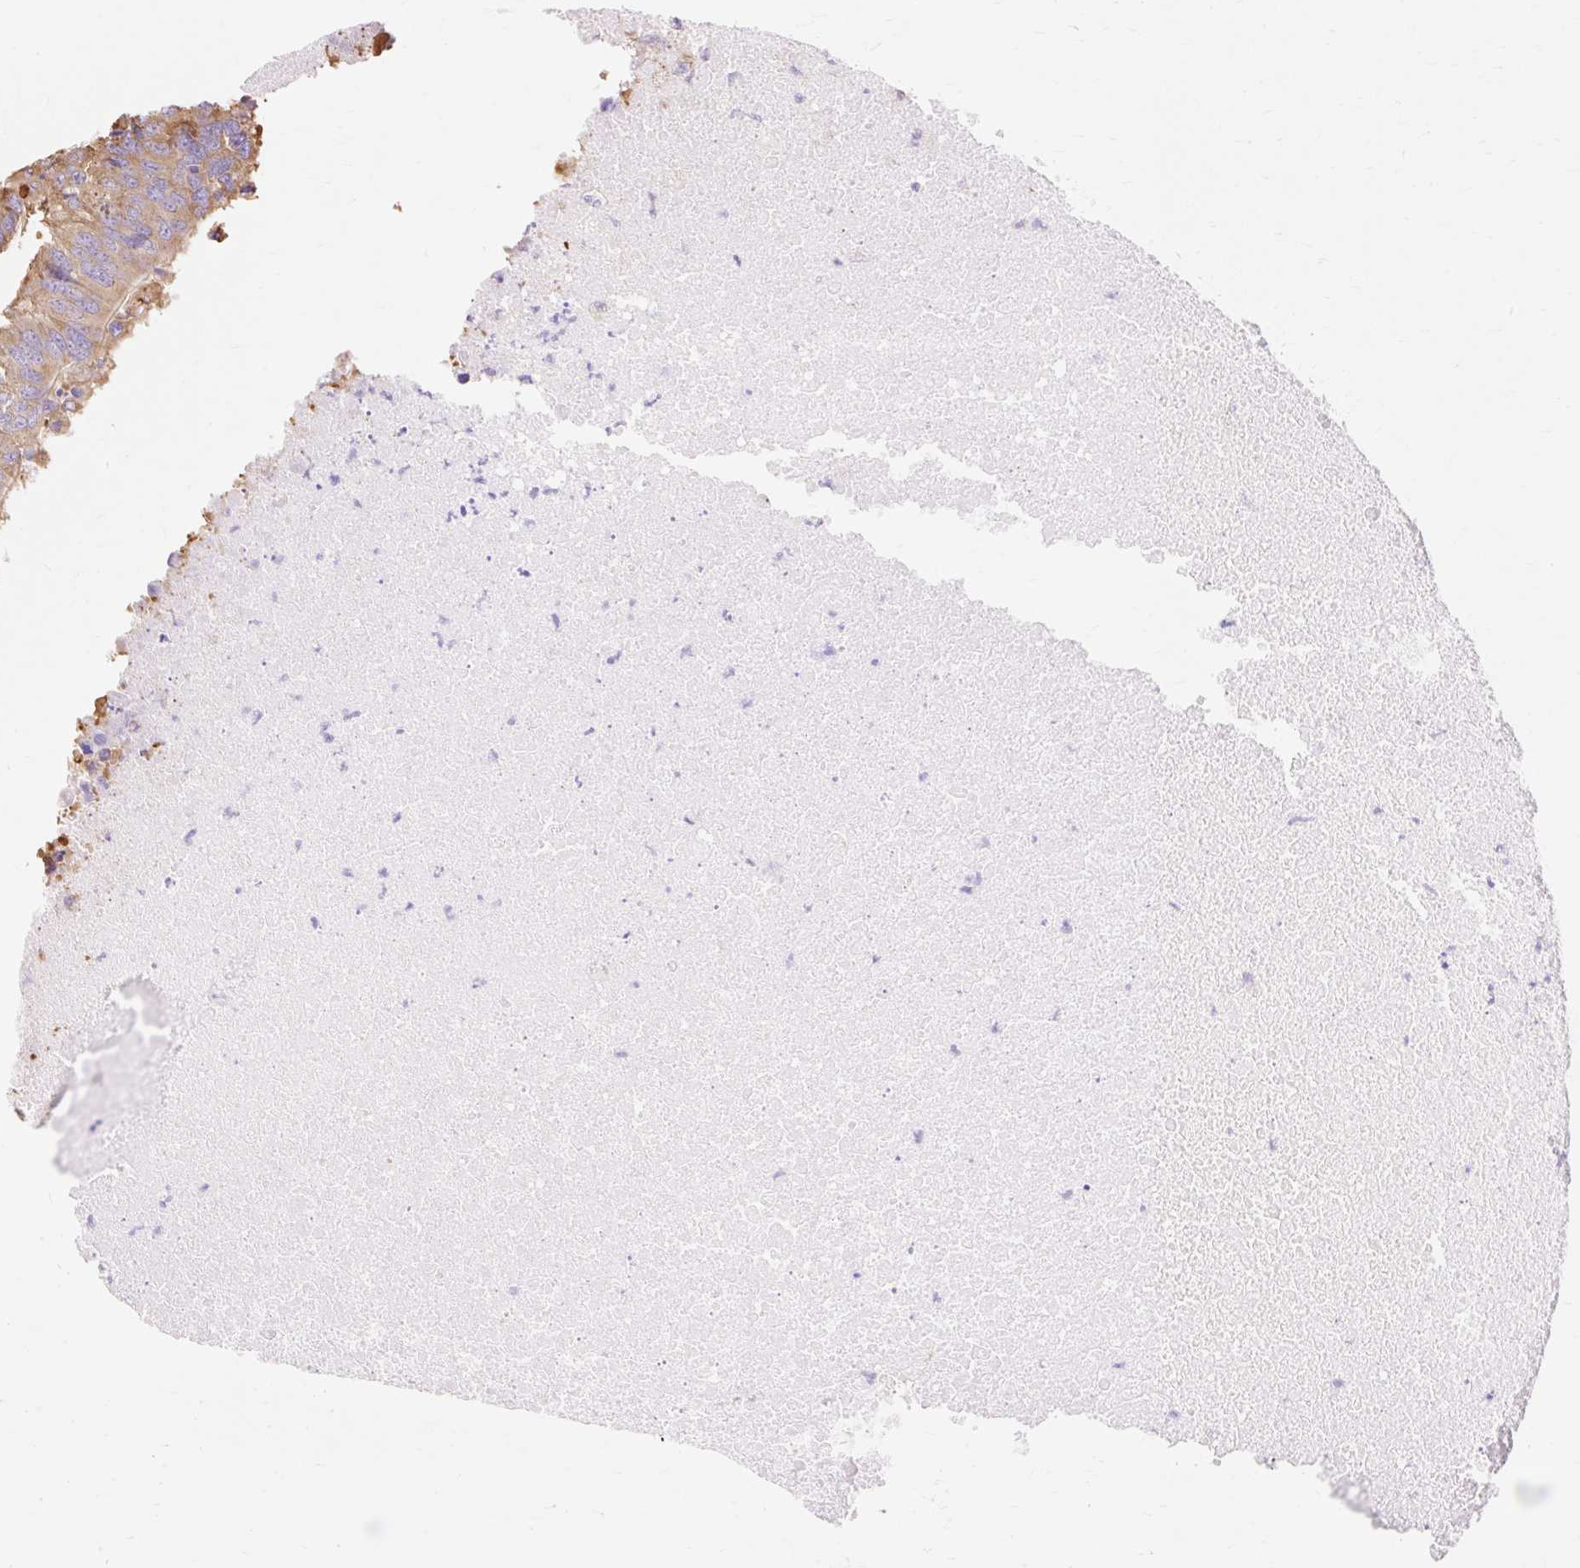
{"staining": {"intensity": "moderate", "quantity": ">75%", "location": "cytoplasmic/membranous"}, "tissue": "colorectal cancer", "cell_type": "Tumor cells", "image_type": "cancer", "snomed": [{"axis": "morphology", "description": "Adenocarcinoma, NOS"}, {"axis": "topography", "description": "Colon"}], "caption": "Immunohistochemical staining of human colorectal cancer (adenocarcinoma) exhibits moderate cytoplasmic/membranous protein expression in about >75% of tumor cells.", "gene": "RPS17", "patient": {"sex": "male", "age": 71}}